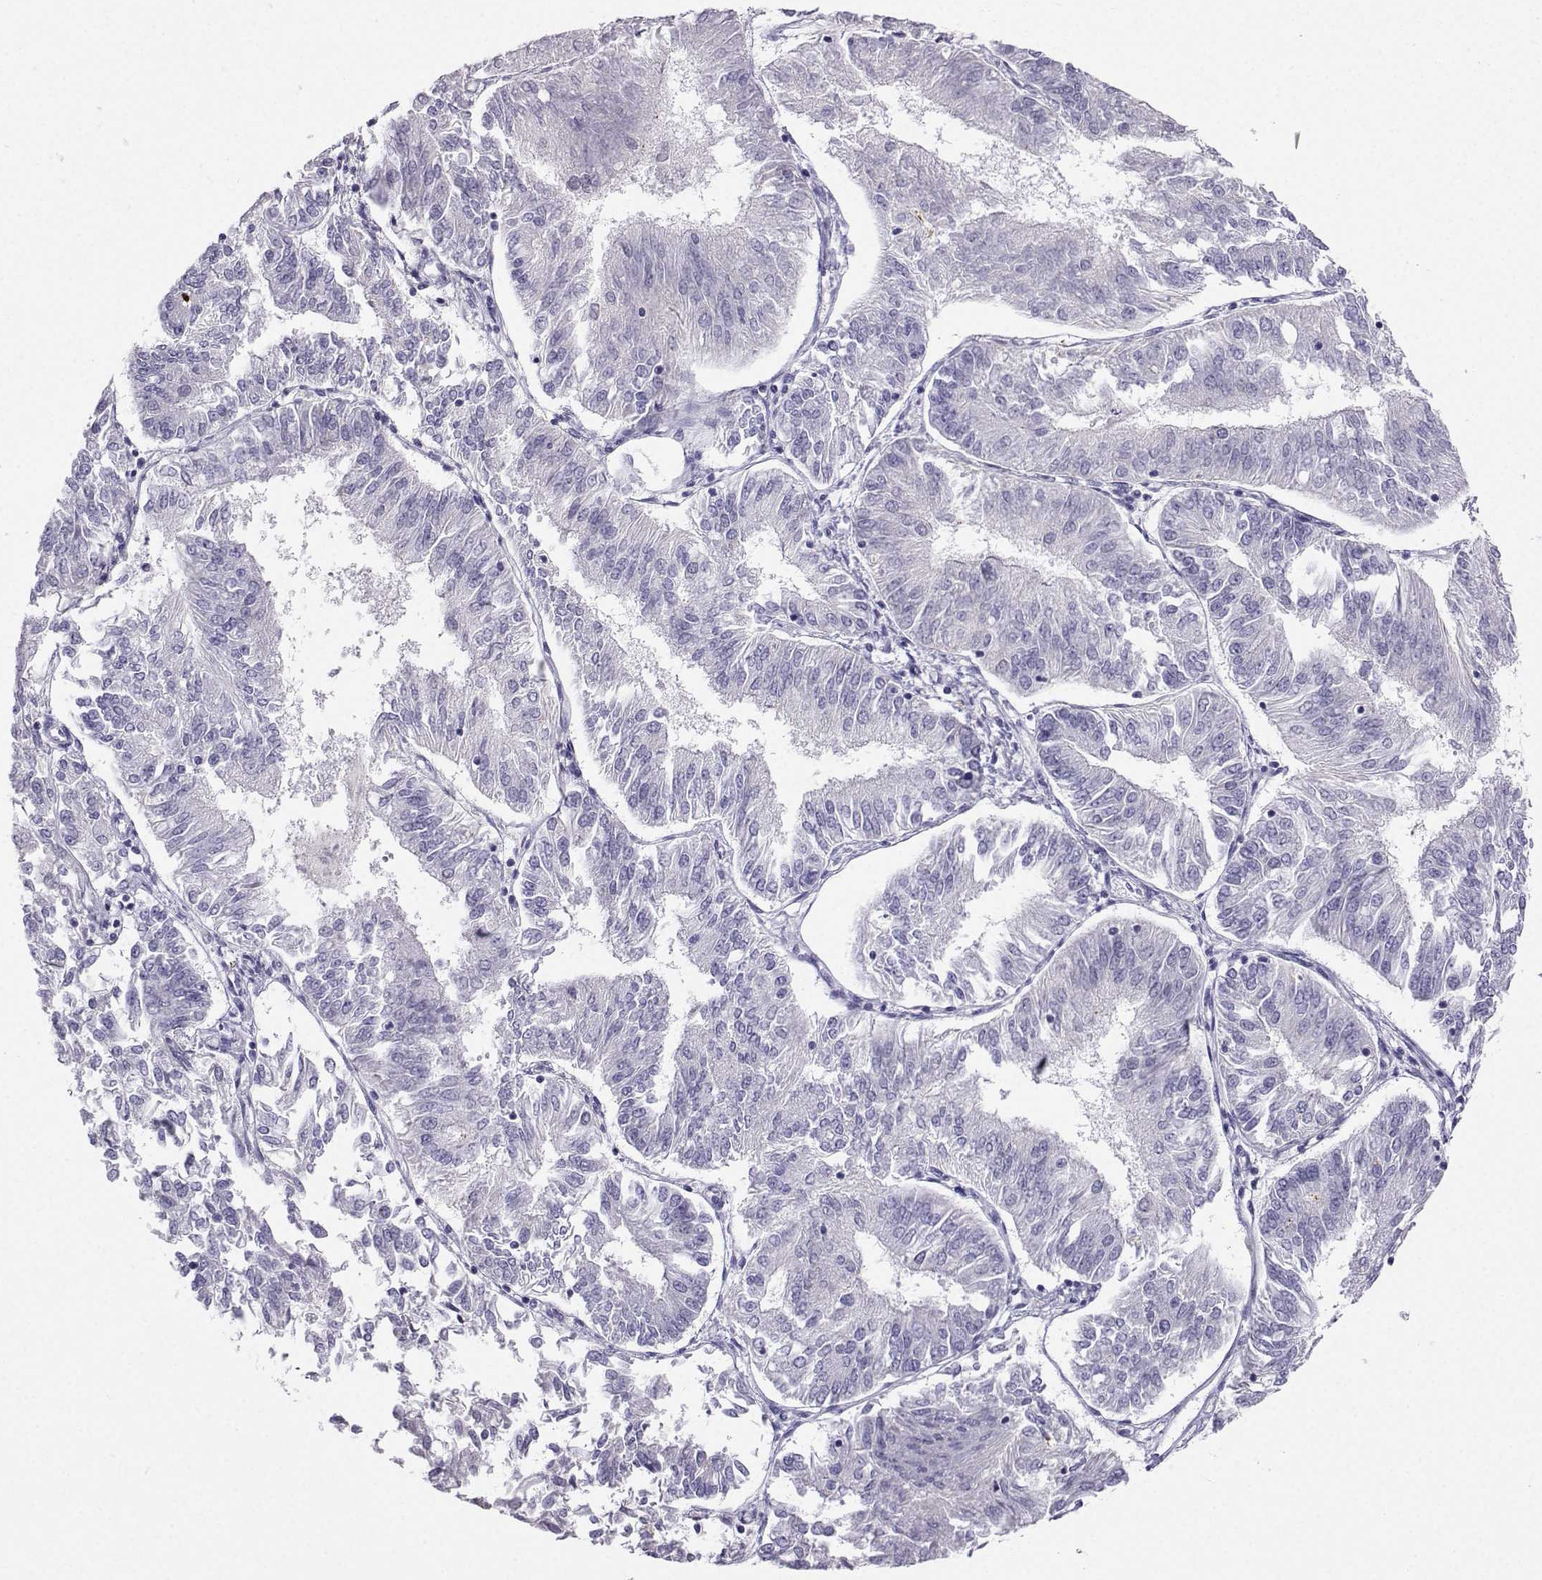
{"staining": {"intensity": "negative", "quantity": "none", "location": "none"}, "tissue": "endometrial cancer", "cell_type": "Tumor cells", "image_type": "cancer", "snomed": [{"axis": "morphology", "description": "Adenocarcinoma, NOS"}, {"axis": "topography", "description": "Endometrium"}], "caption": "The histopathology image exhibits no significant staining in tumor cells of endometrial cancer.", "gene": "FBXO24", "patient": {"sex": "female", "age": 58}}